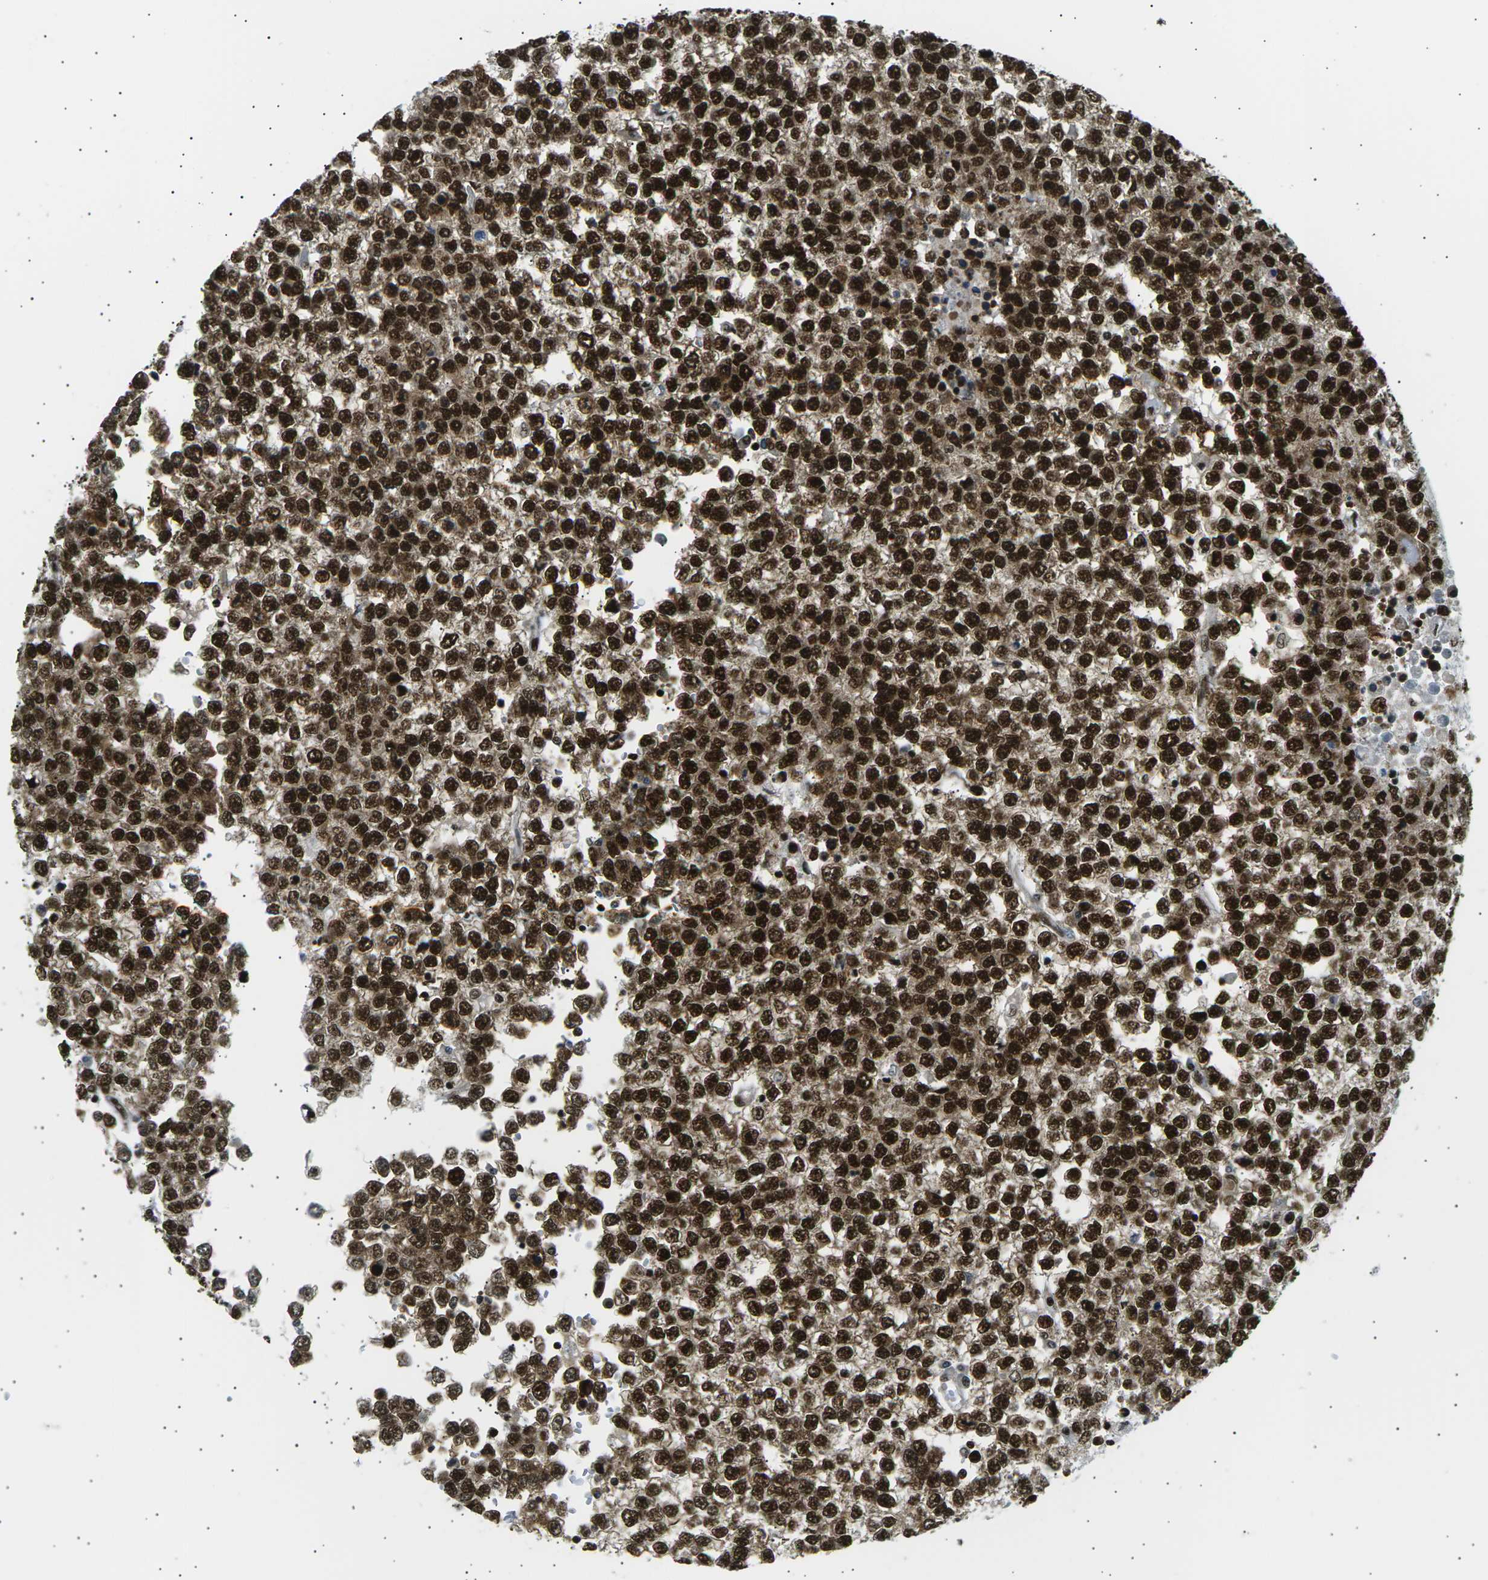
{"staining": {"intensity": "strong", "quantity": ">75%", "location": "cytoplasmic/membranous,nuclear"}, "tissue": "testis cancer", "cell_type": "Tumor cells", "image_type": "cancer", "snomed": [{"axis": "morphology", "description": "Seminoma, NOS"}, {"axis": "topography", "description": "Testis"}], "caption": "Protein positivity by immunohistochemistry shows strong cytoplasmic/membranous and nuclear positivity in about >75% of tumor cells in testis cancer (seminoma).", "gene": "RPA2", "patient": {"sex": "male", "age": 65}}